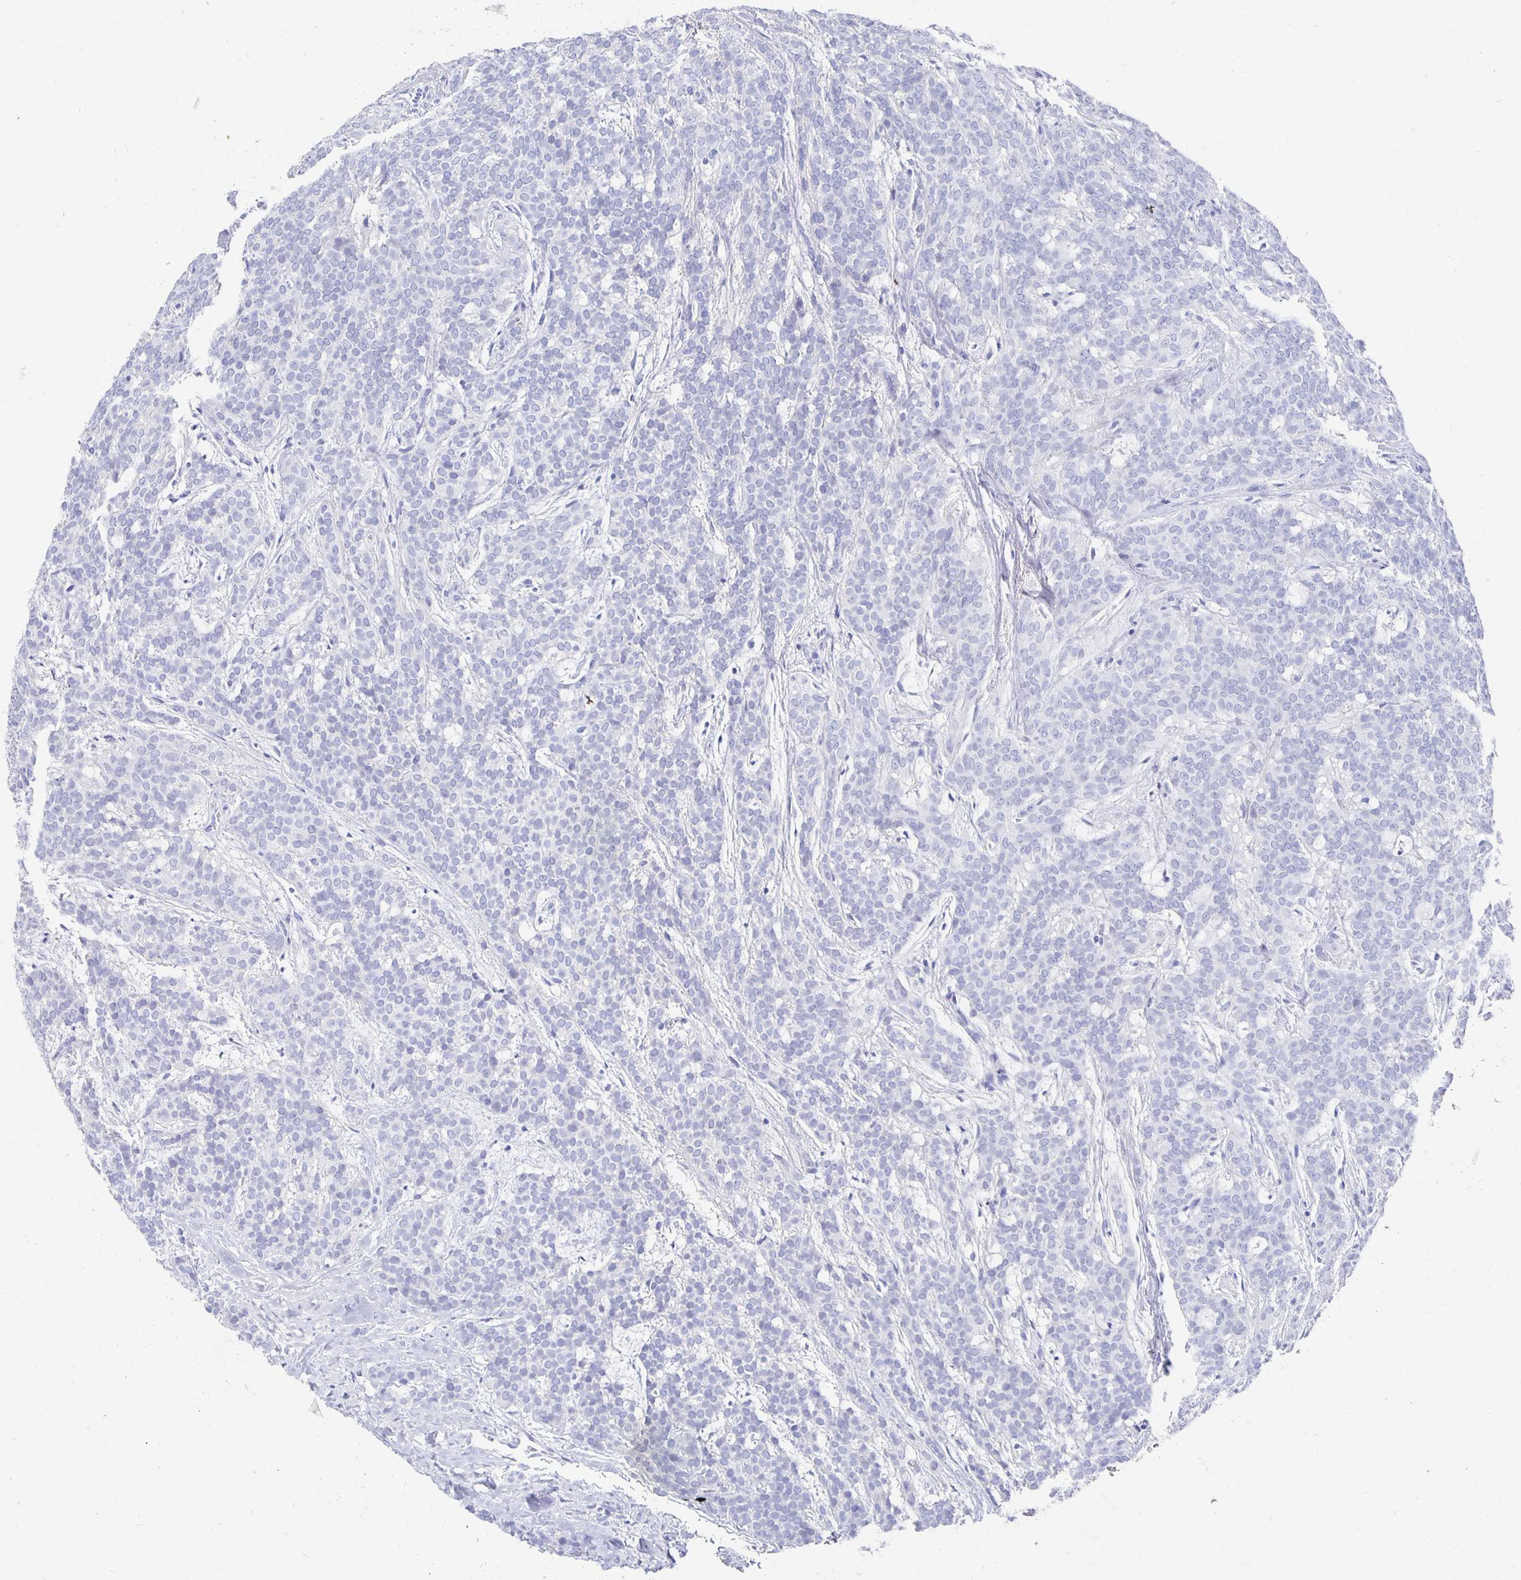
{"staining": {"intensity": "negative", "quantity": "none", "location": "none"}, "tissue": "head and neck cancer", "cell_type": "Tumor cells", "image_type": "cancer", "snomed": [{"axis": "morphology", "description": "Normal tissue, NOS"}, {"axis": "morphology", "description": "Adenocarcinoma, NOS"}, {"axis": "topography", "description": "Oral tissue"}, {"axis": "topography", "description": "Head-Neck"}], "caption": "This histopathology image is of adenocarcinoma (head and neck) stained with immunohistochemistry to label a protein in brown with the nuclei are counter-stained blue. There is no positivity in tumor cells. The staining was performed using DAB to visualize the protein expression in brown, while the nuclei were stained in blue with hematoxylin (Magnification: 20x).", "gene": "PRDM7", "patient": {"sex": "female", "age": 57}}